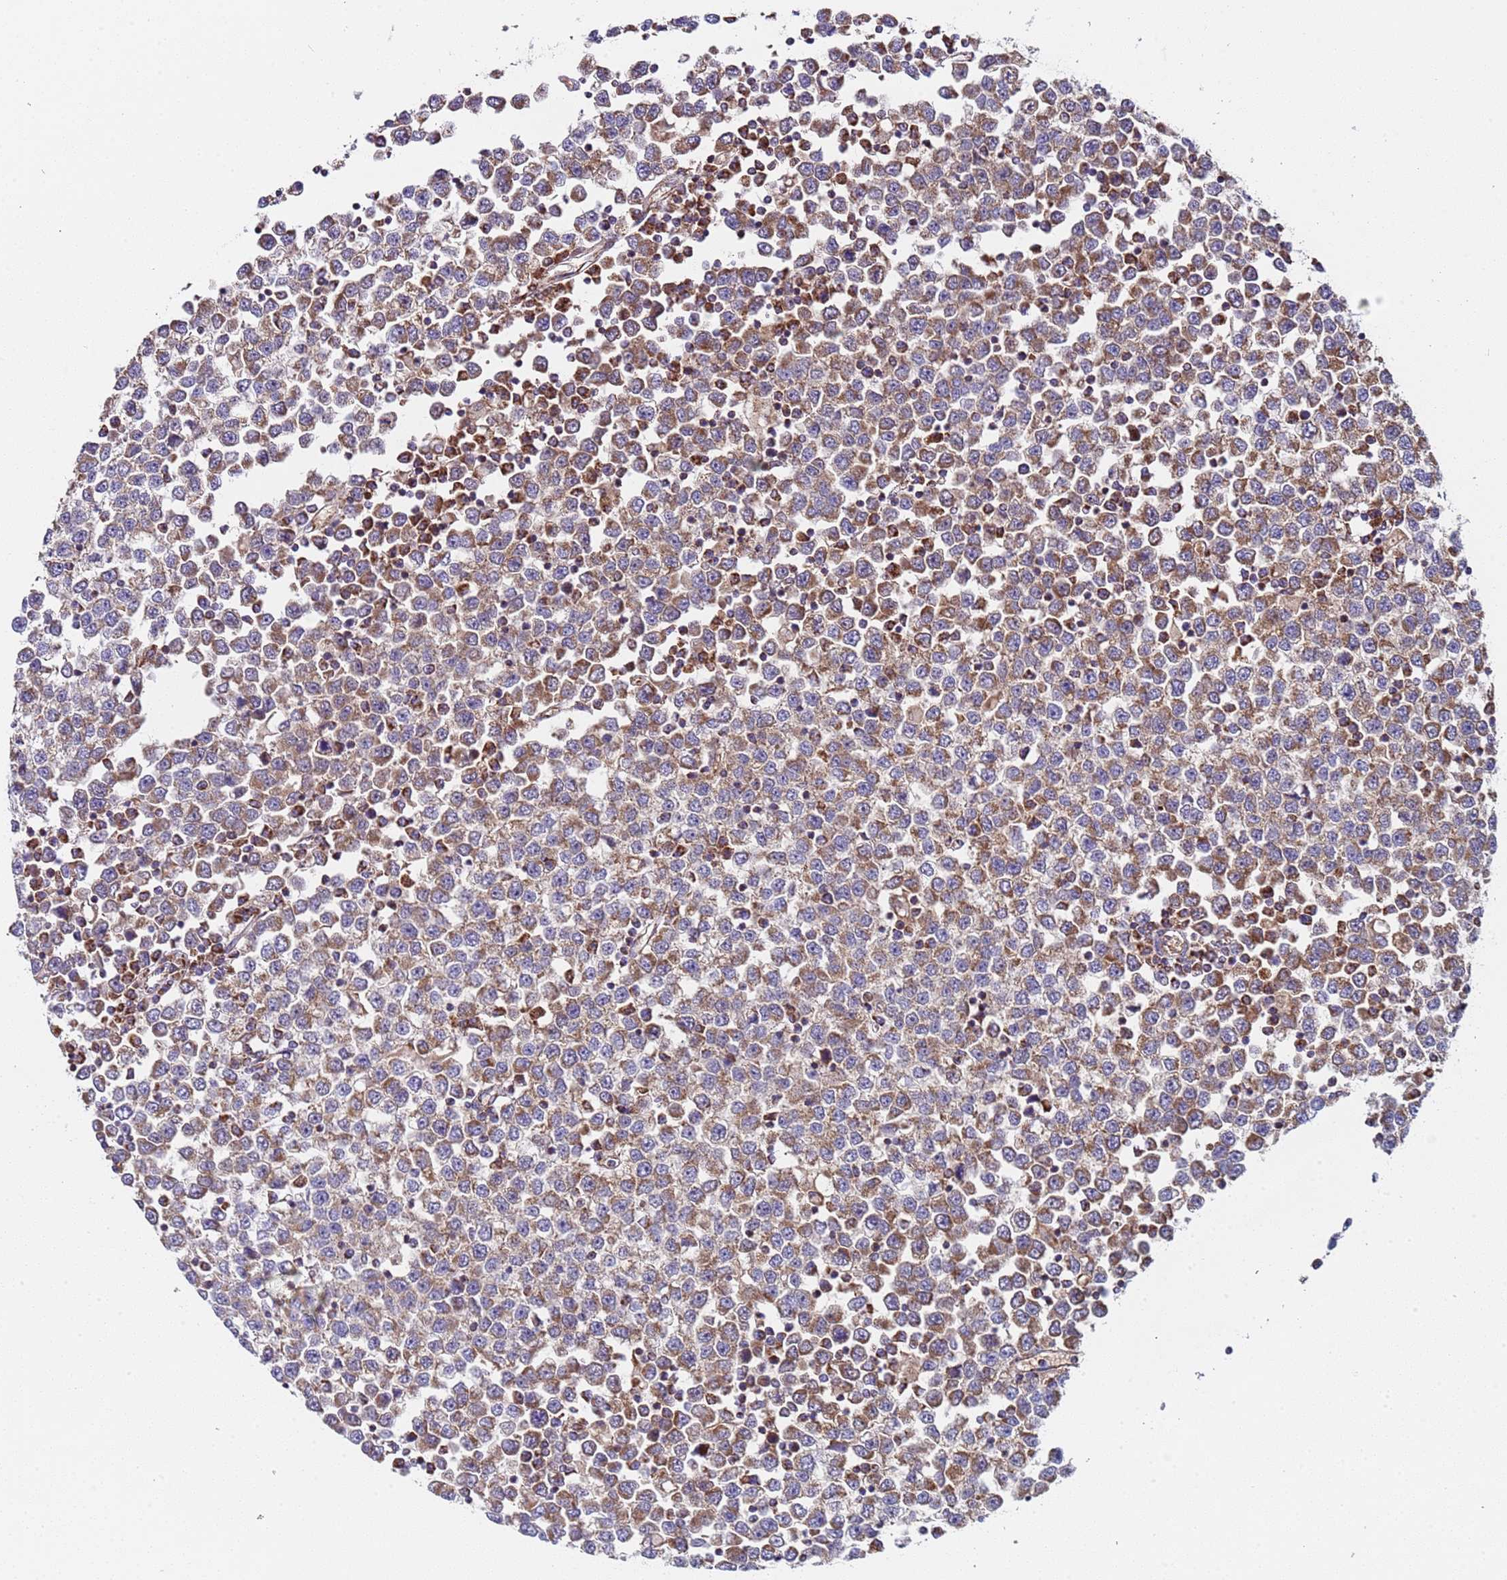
{"staining": {"intensity": "moderate", "quantity": ">75%", "location": "cytoplasmic/membranous"}, "tissue": "testis cancer", "cell_type": "Tumor cells", "image_type": "cancer", "snomed": [{"axis": "morphology", "description": "Seminoma, NOS"}, {"axis": "topography", "description": "Testis"}], "caption": "Human testis seminoma stained with a protein marker shows moderate staining in tumor cells.", "gene": "TMEM126A", "patient": {"sex": "male", "age": 65}}